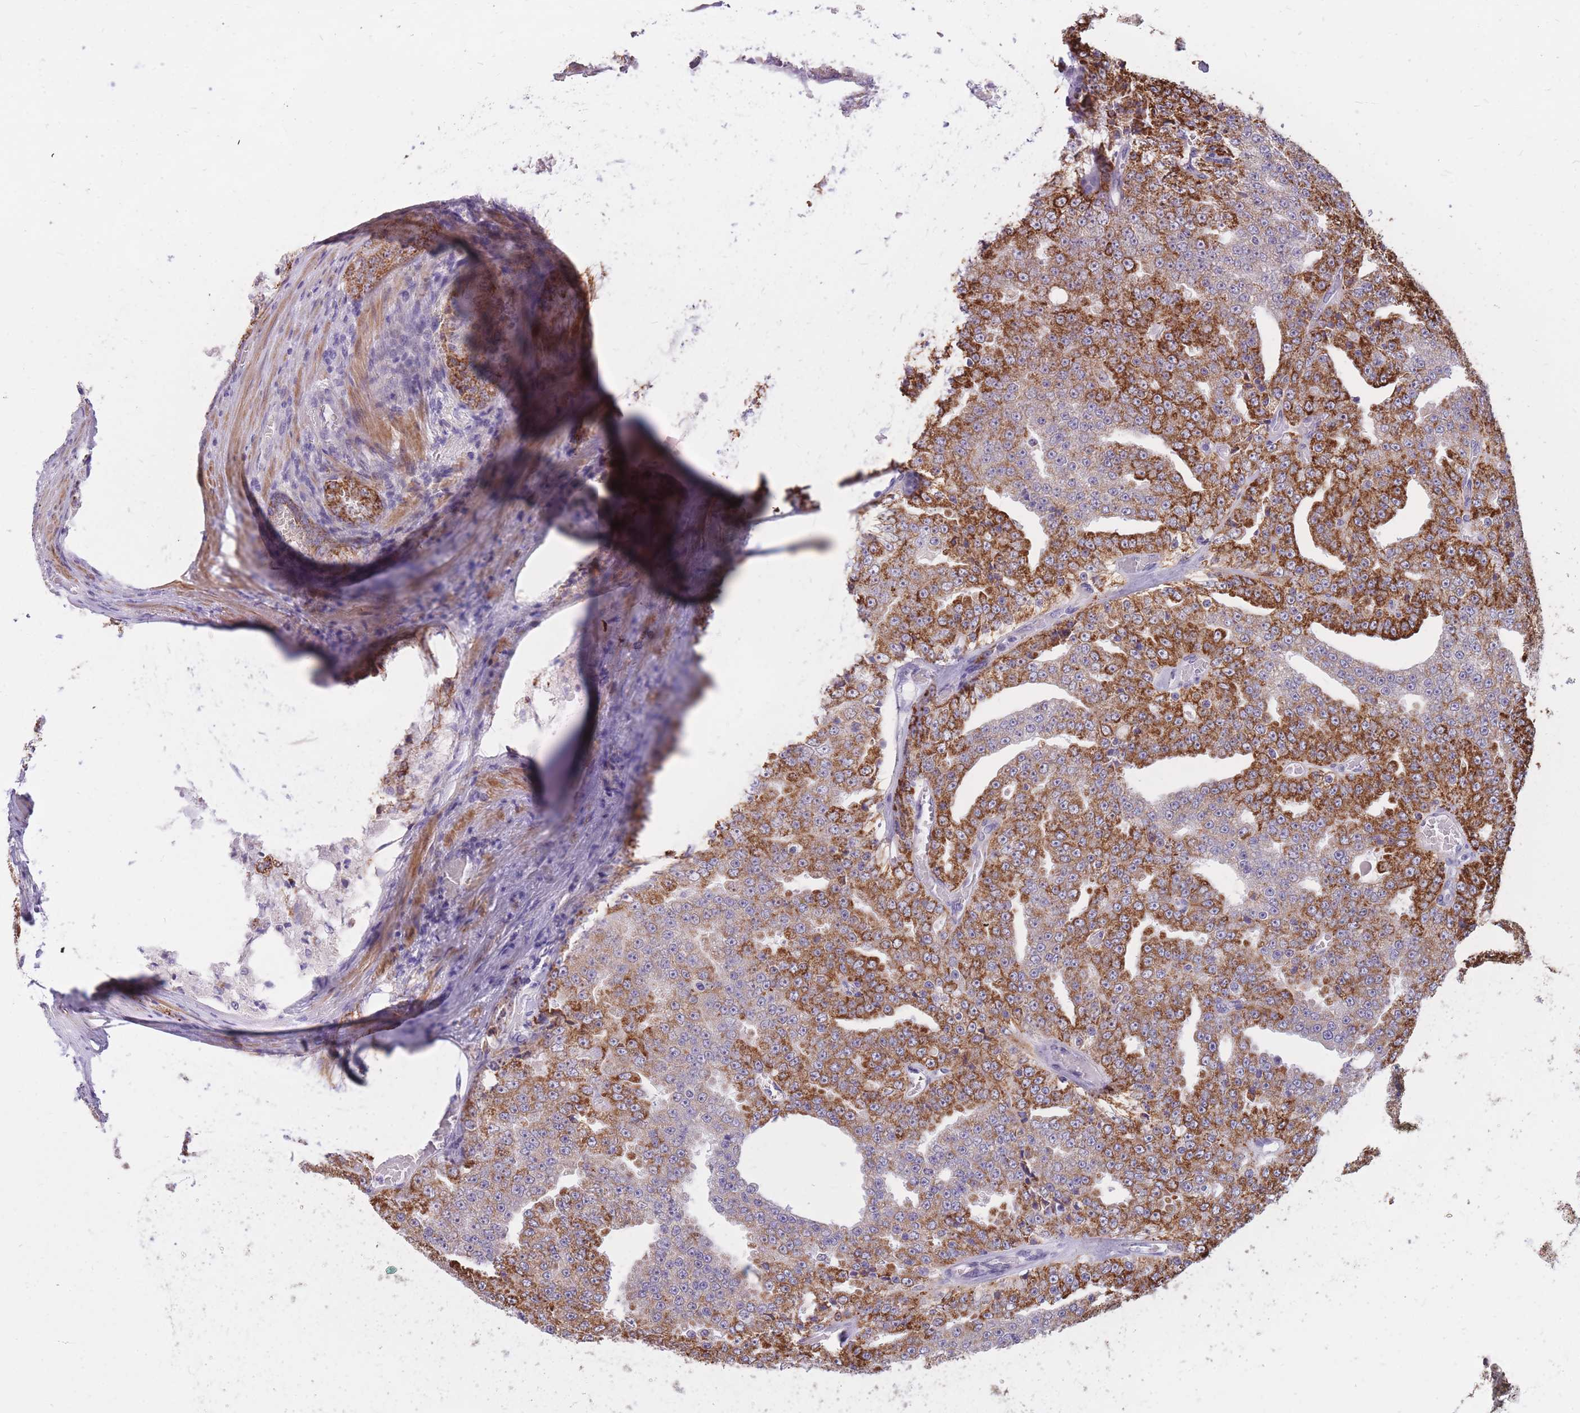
{"staining": {"intensity": "strong", "quantity": "25%-75%", "location": "cytoplasmic/membranous"}, "tissue": "prostate cancer", "cell_type": "Tumor cells", "image_type": "cancer", "snomed": [{"axis": "morphology", "description": "Adenocarcinoma, High grade"}, {"axis": "topography", "description": "Prostate"}], "caption": "Immunohistochemistry (IHC) (DAB (3,3'-diaminobenzidine)) staining of adenocarcinoma (high-grade) (prostate) displays strong cytoplasmic/membranous protein positivity in approximately 25%-75% of tumor cells.", "gene": "RNF170", "patient": {"sex": "male", "age": 63}}